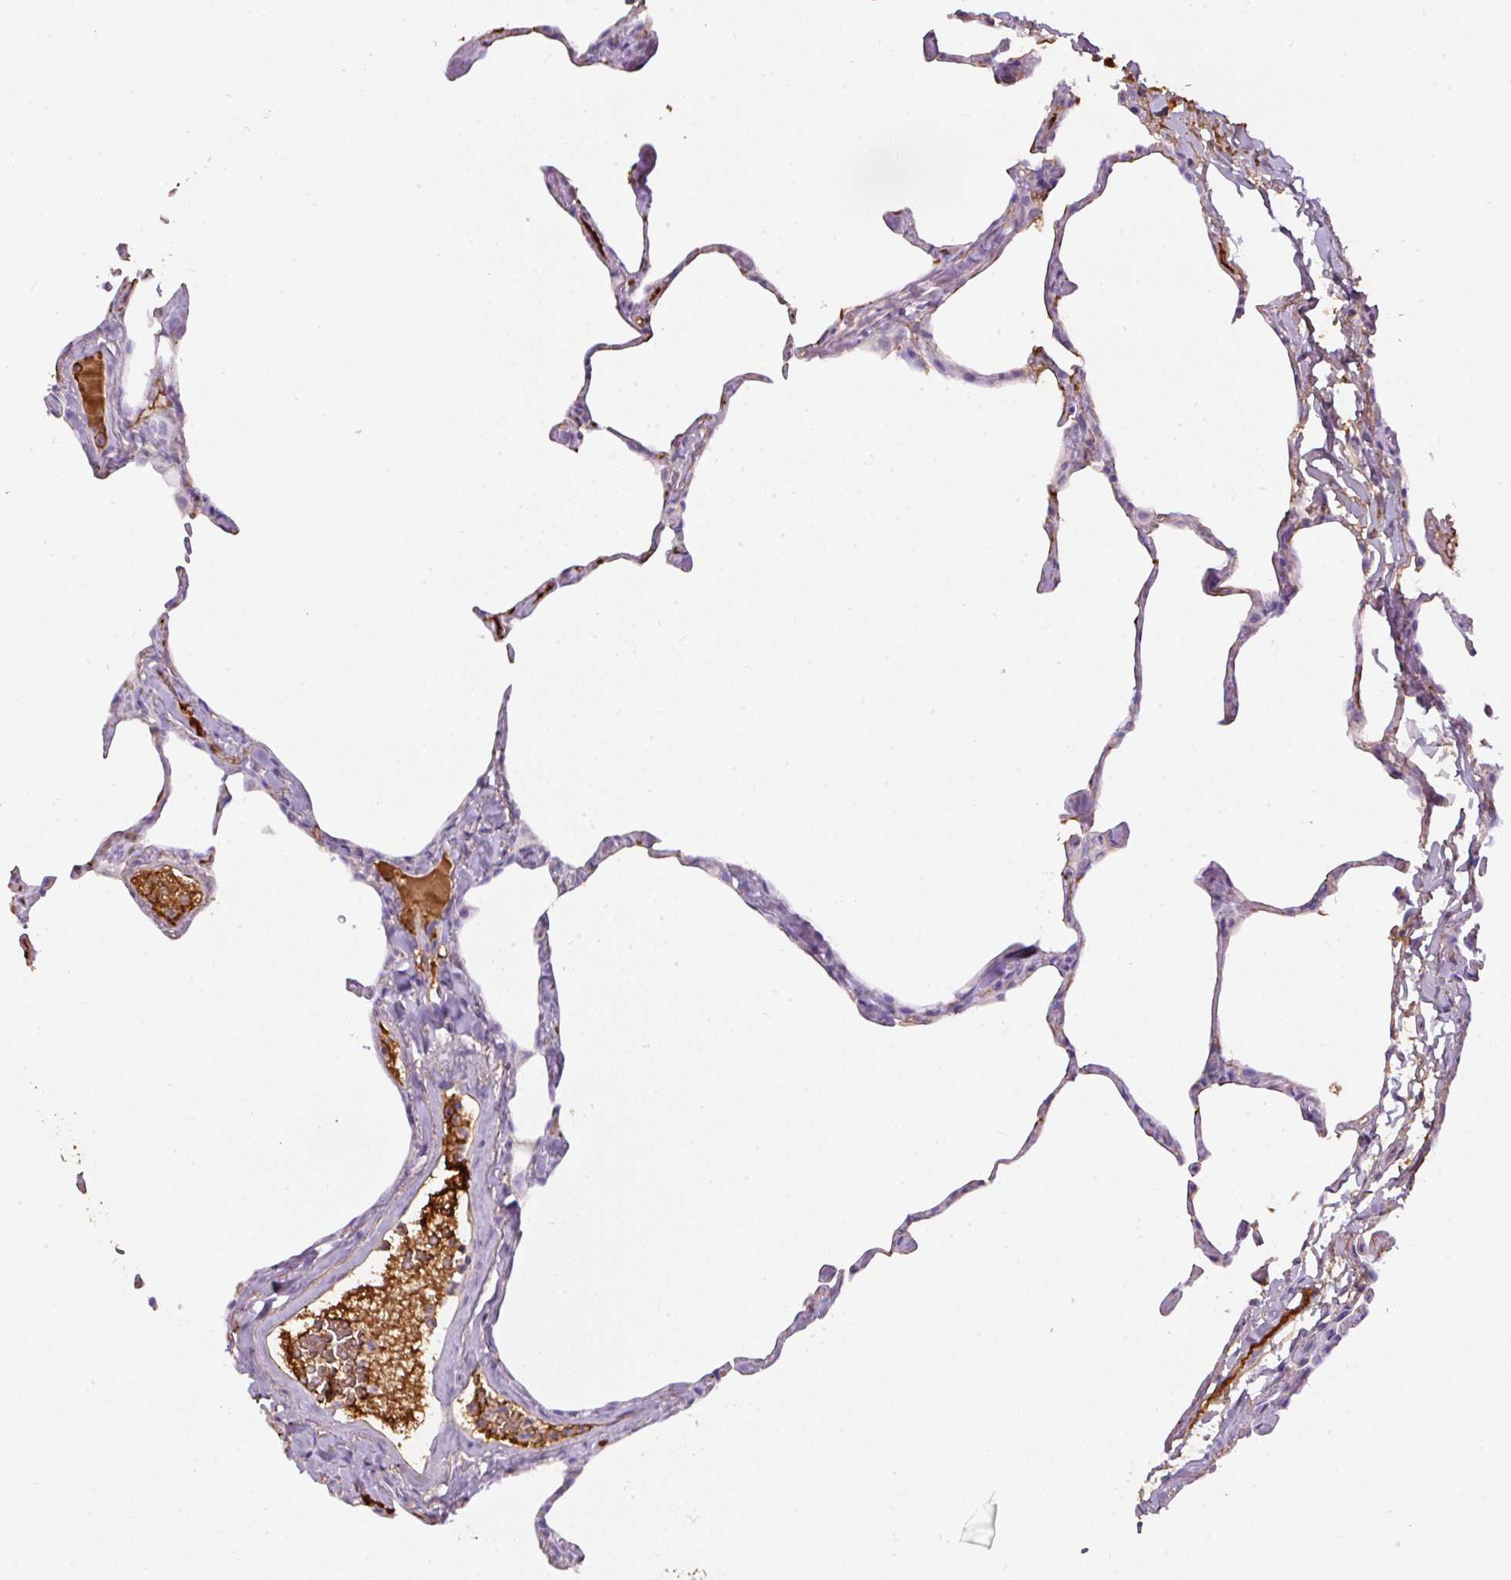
{"staining": {"intensity": "moderate", "quantity": "<25%", "location": "cytoplasmic/membranous"}, "tissue": "lung", "cell_type": "Alveolar cells", "image_type": "normal", "snomed": [{"axis": "morphology", "description": "Normal tissue, NOS"}, {"axis": "topography", "description": "Lung"}], "caption": "Protein expression by immunohistochemistry (IHC) exhibits moderate cytoplasmic/membranous positivity in approximately <25% of alveolar cells in benign lung.", "gene": "APOA1", "patient": {"sex": "male", "age": 65}}